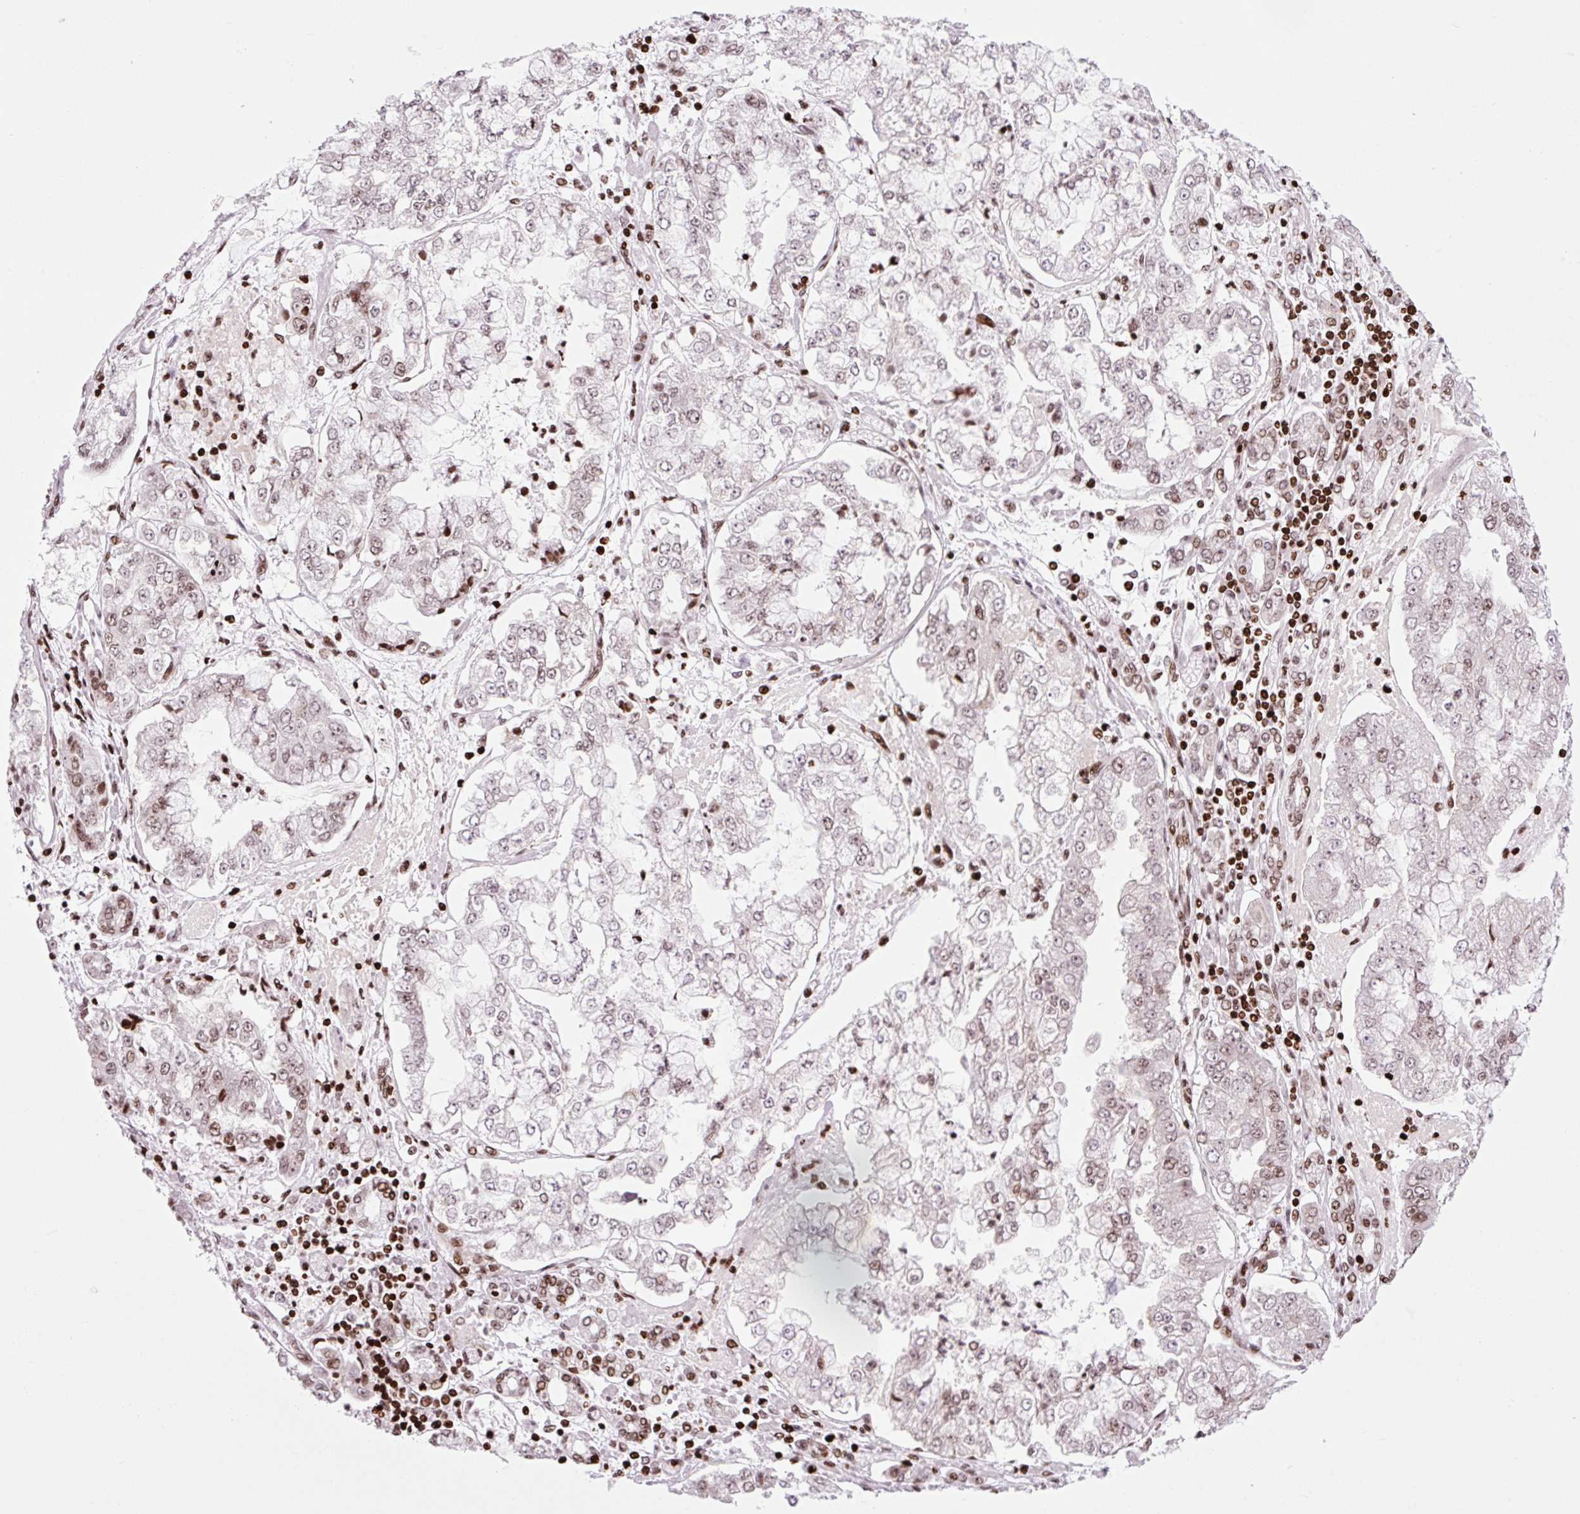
{"staining": {"intensity": "moderate", "quantity": "25%-75%", "location": "nuclear"}, "tissue": "stomach cancer", "cell_type": "Tumor cells", "image_type": "cancer", "snomed": [{"axis": "morphology", "description": "Adenocarcinoma, NOS"}, {"axis": "topography", "description": "Stomach"}], "caption": "Stomach cancer stained with a brown dye displays moderate nuclear positive expression in approximately 25%-75% of tumor cells.", "gene": "H1-3", "patient": {"sex": "male", "age": 76}}